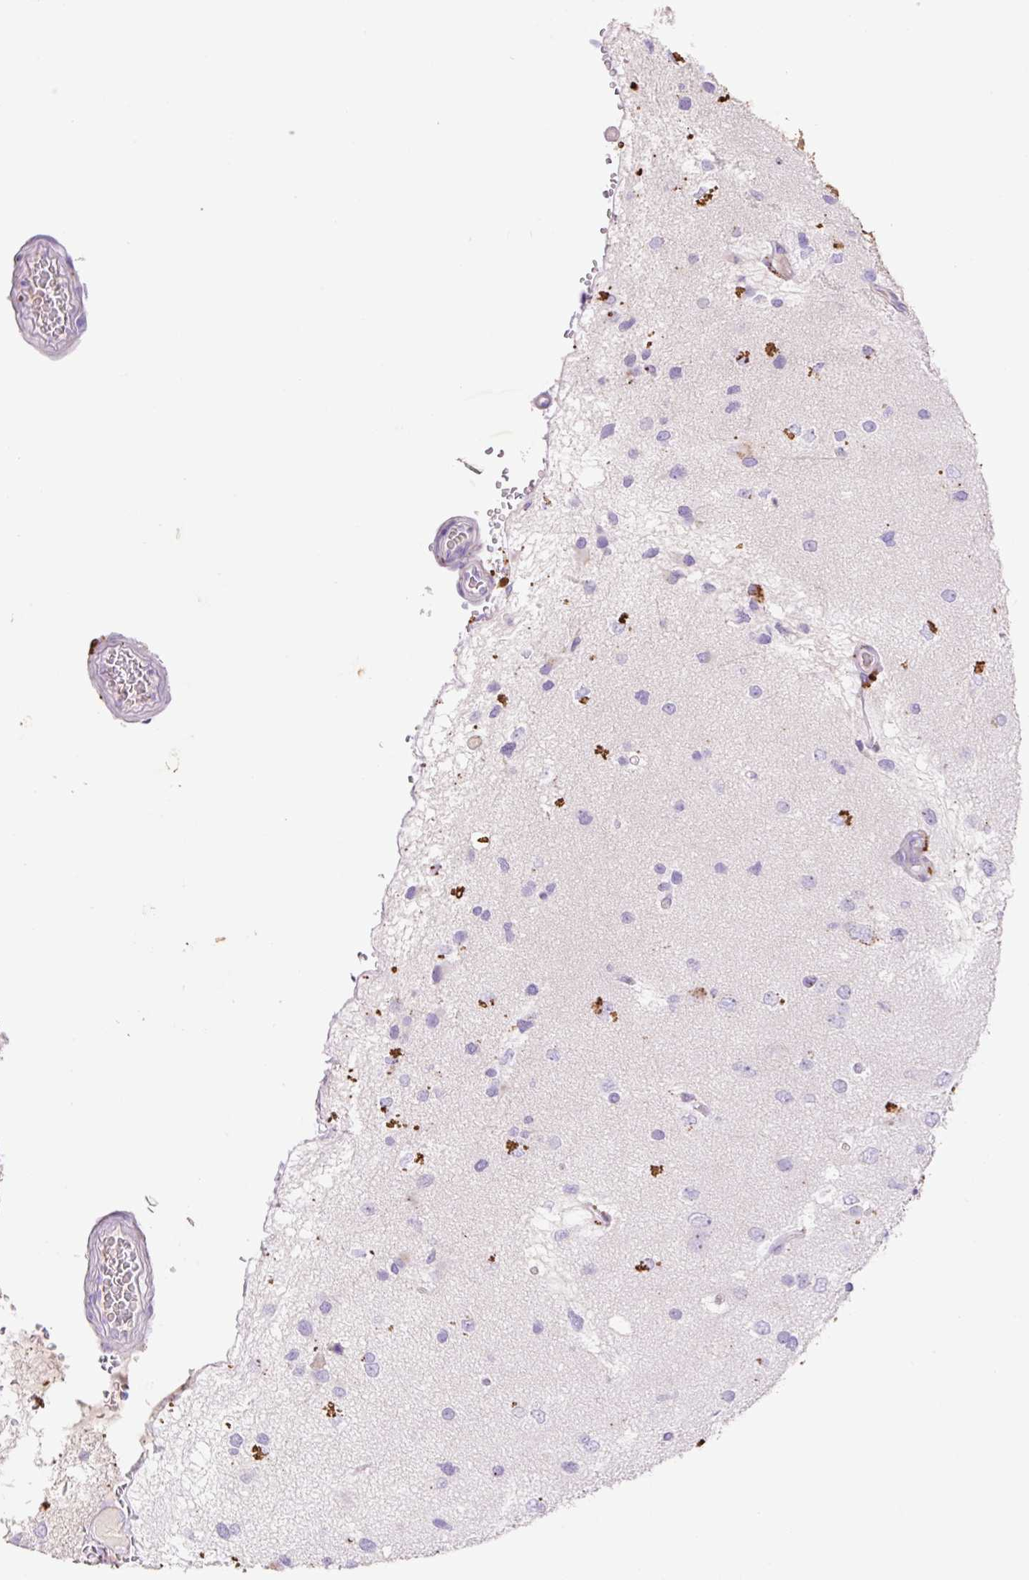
{"staining": {"intensity": "negative", "quantity": "none", "location": "none"}, "tissue": "glioma", "cell_type": "Tumor cells", "image_type": "cancer", "snomed": [{"axis": "morphology", "description": "Glioma, malignant, High grade"}, {"axis": "topography", "description": "Brain"}], "caption": "Protein analysis of glioma displays no significant expression in tumor cells.", "gene": "HEXA", "patient": {"sex": "male", "age": 53}}